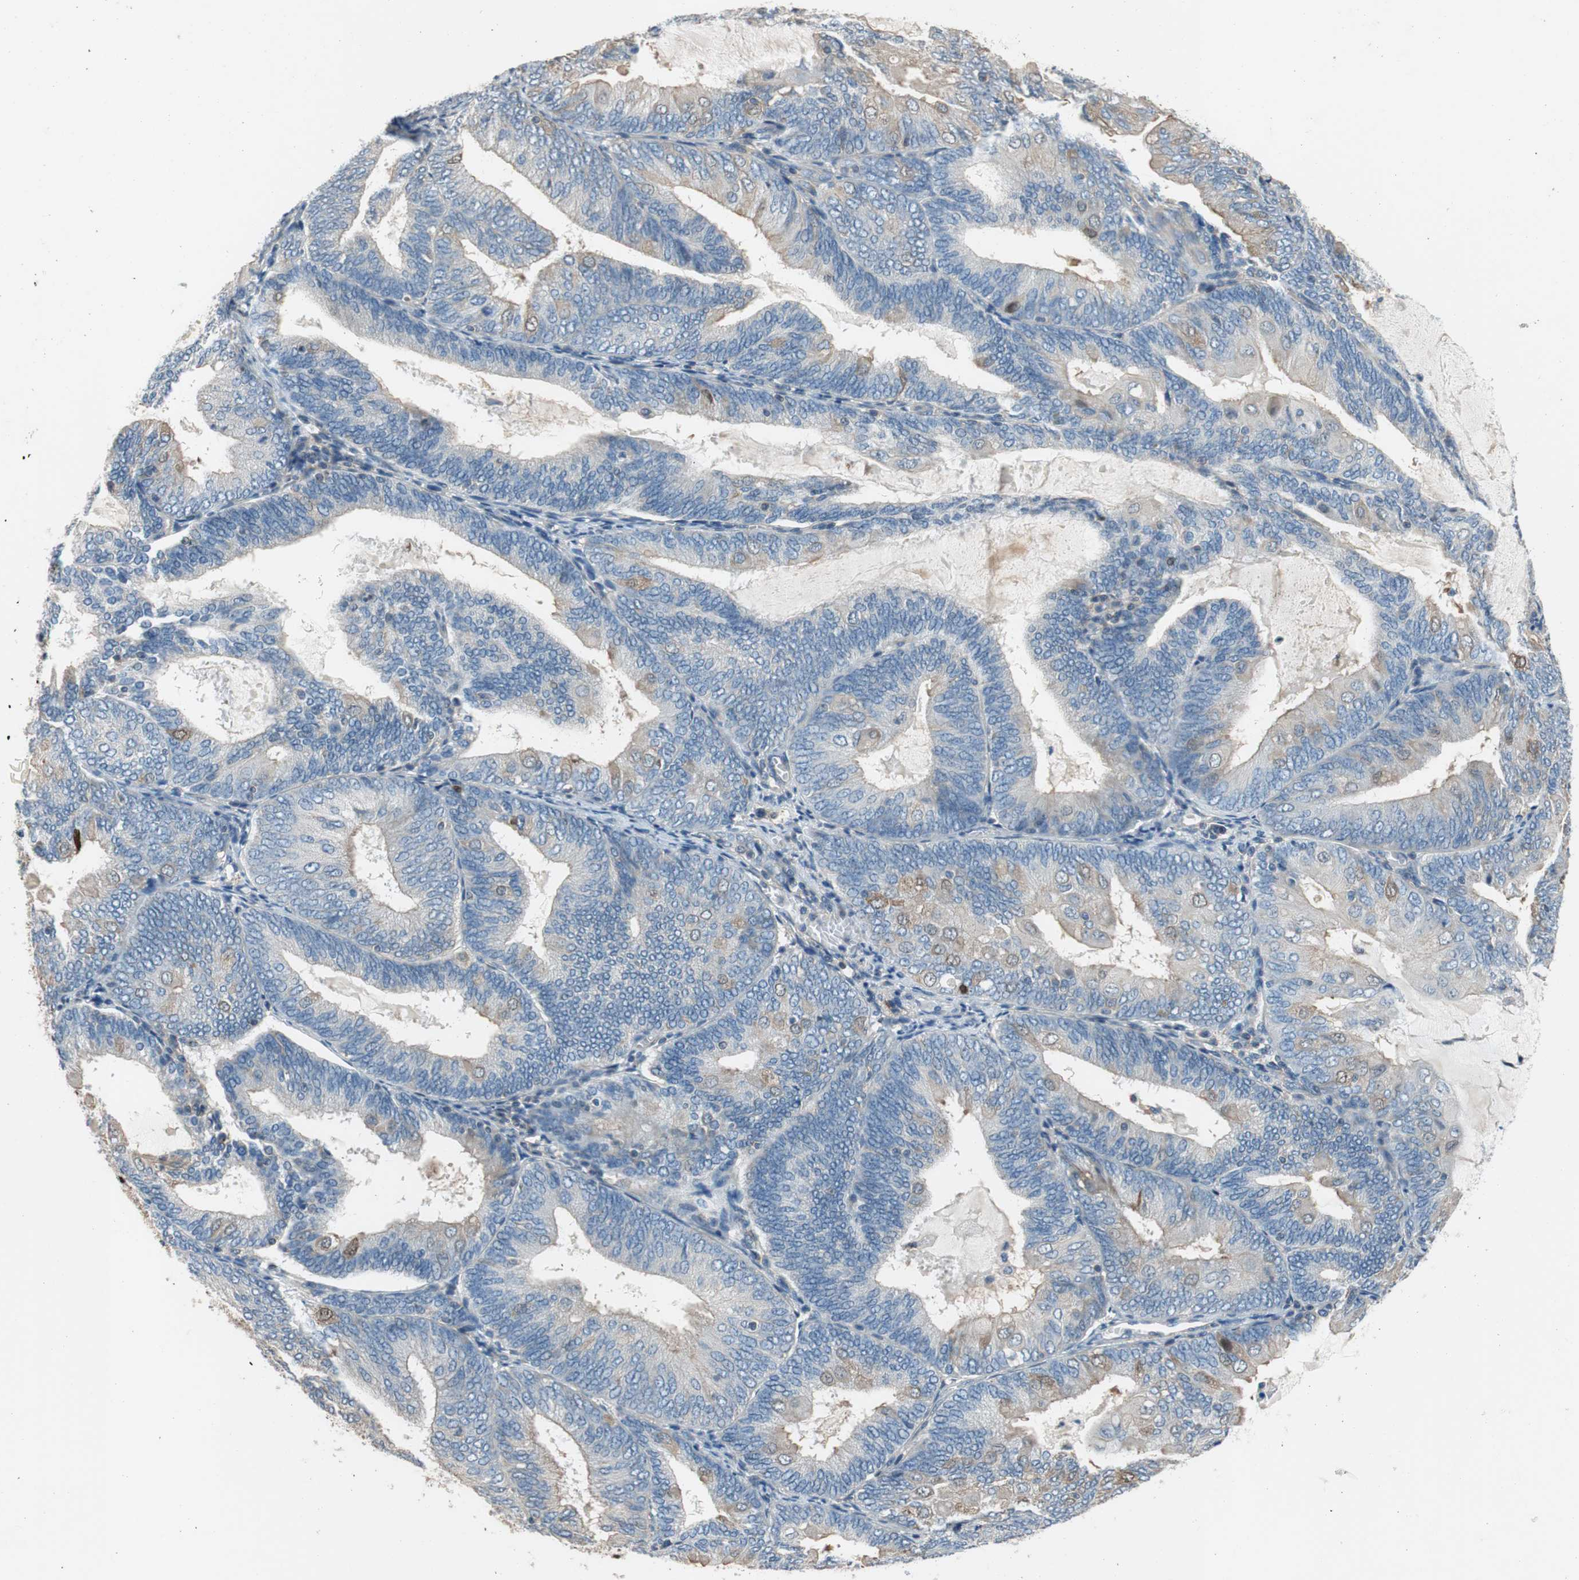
{"staining": {"intensity": "moderate", "quantity": "<25%", "location": "cytoplasmic/membranous,nuclear"}, "tissue": "endometrial cancer", "cell_type": "Tumor cells", "image_type": "cancer", "snomed": [{"axis": "morphology", "description": "Adenocarcinoma, NOS"}, {"axis": "topography", "description": "Endometrium"}], "caption": "Moderate cytoplasmic/membranous and nuclear expression is identified in about <25% of tumor cells in endometrial adenocarcinoma.", "gene": "CALML3", "patient": {"sex": "female", "age": 81}}